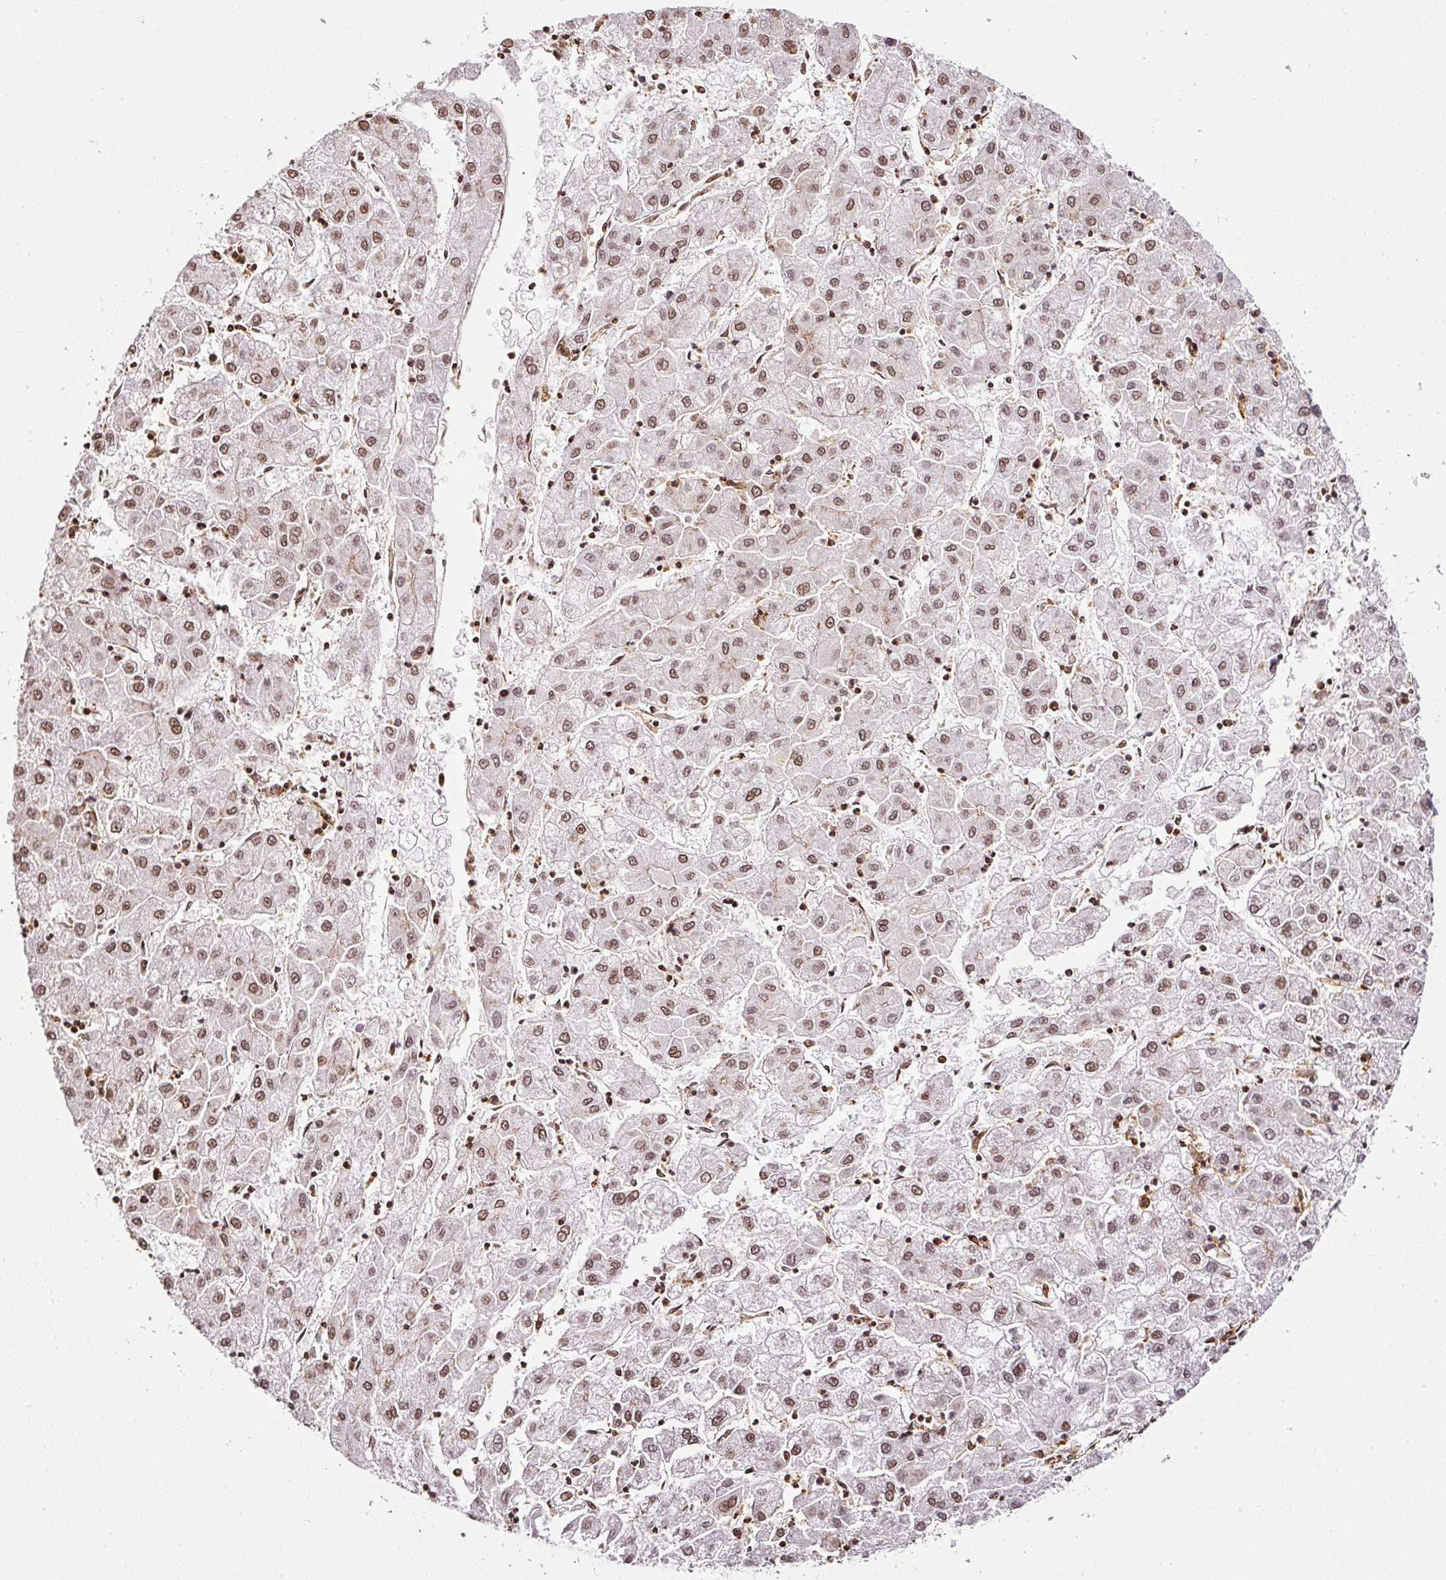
{"staining": {"intensity": "moderate", "quantity": ">75%", "location": "nuclear"}, "tissue": "liver cancer", "cell_type": "Tumor cells", "image_type": "cancer", "snomed": [{"axis": "morphology", "description": "Carcinoma, Hepatocellular, NOS"}, {"axis": "topography", "description": "Liver"}], "caption": "Immunohistochemical staining of human liver hepatocellular carcinoma displays medium levels of moderate nuclear protein expression in approximately >75% of tumor cells.", "gene": "SCNM1", "patient": {"sex": "male", "age": 72}}